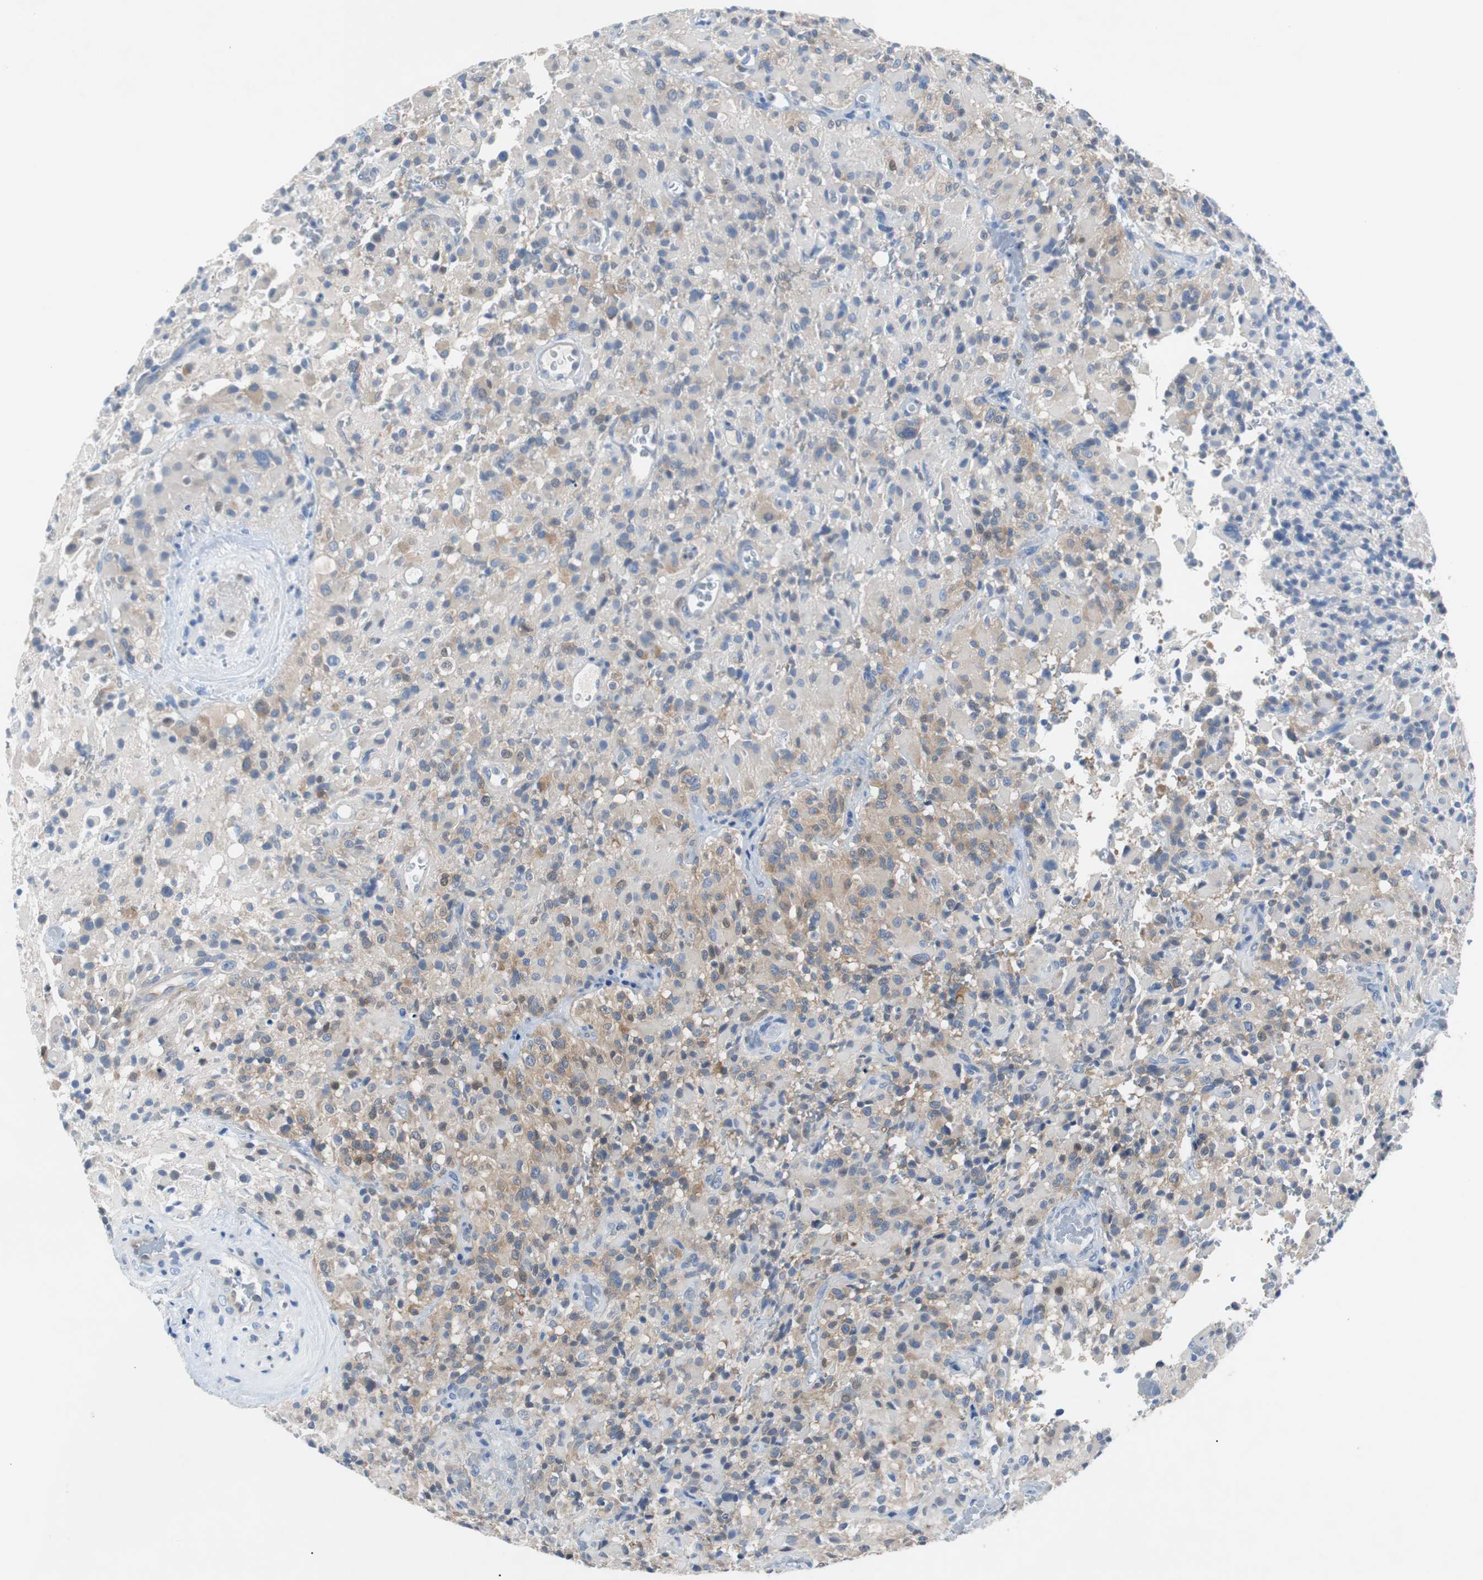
{"staining": {"intensity": "weak", "quantity": "25%-75%", "location": "cytoplasmic/membranous"}, "tissue": "glioma", "cell_type": "Tumor cells", "image_type": "cancer", "snomed": [{"axis": "morphology", "description": "Glioma, malignant, High grade"}, {"axis": "topography", "description": "Brain"}], "caption": "Malignant glioma (high-grade) stained with DAB (3,3'-diaminobenzidine) immunohistochemistry (IHC) displays low levels of weak cytoplasmic/membranous expression in approximately 25%-75% of tumor cells.", "gene": "EEF2K", "patient": {"sex": "male", "age": 71}}